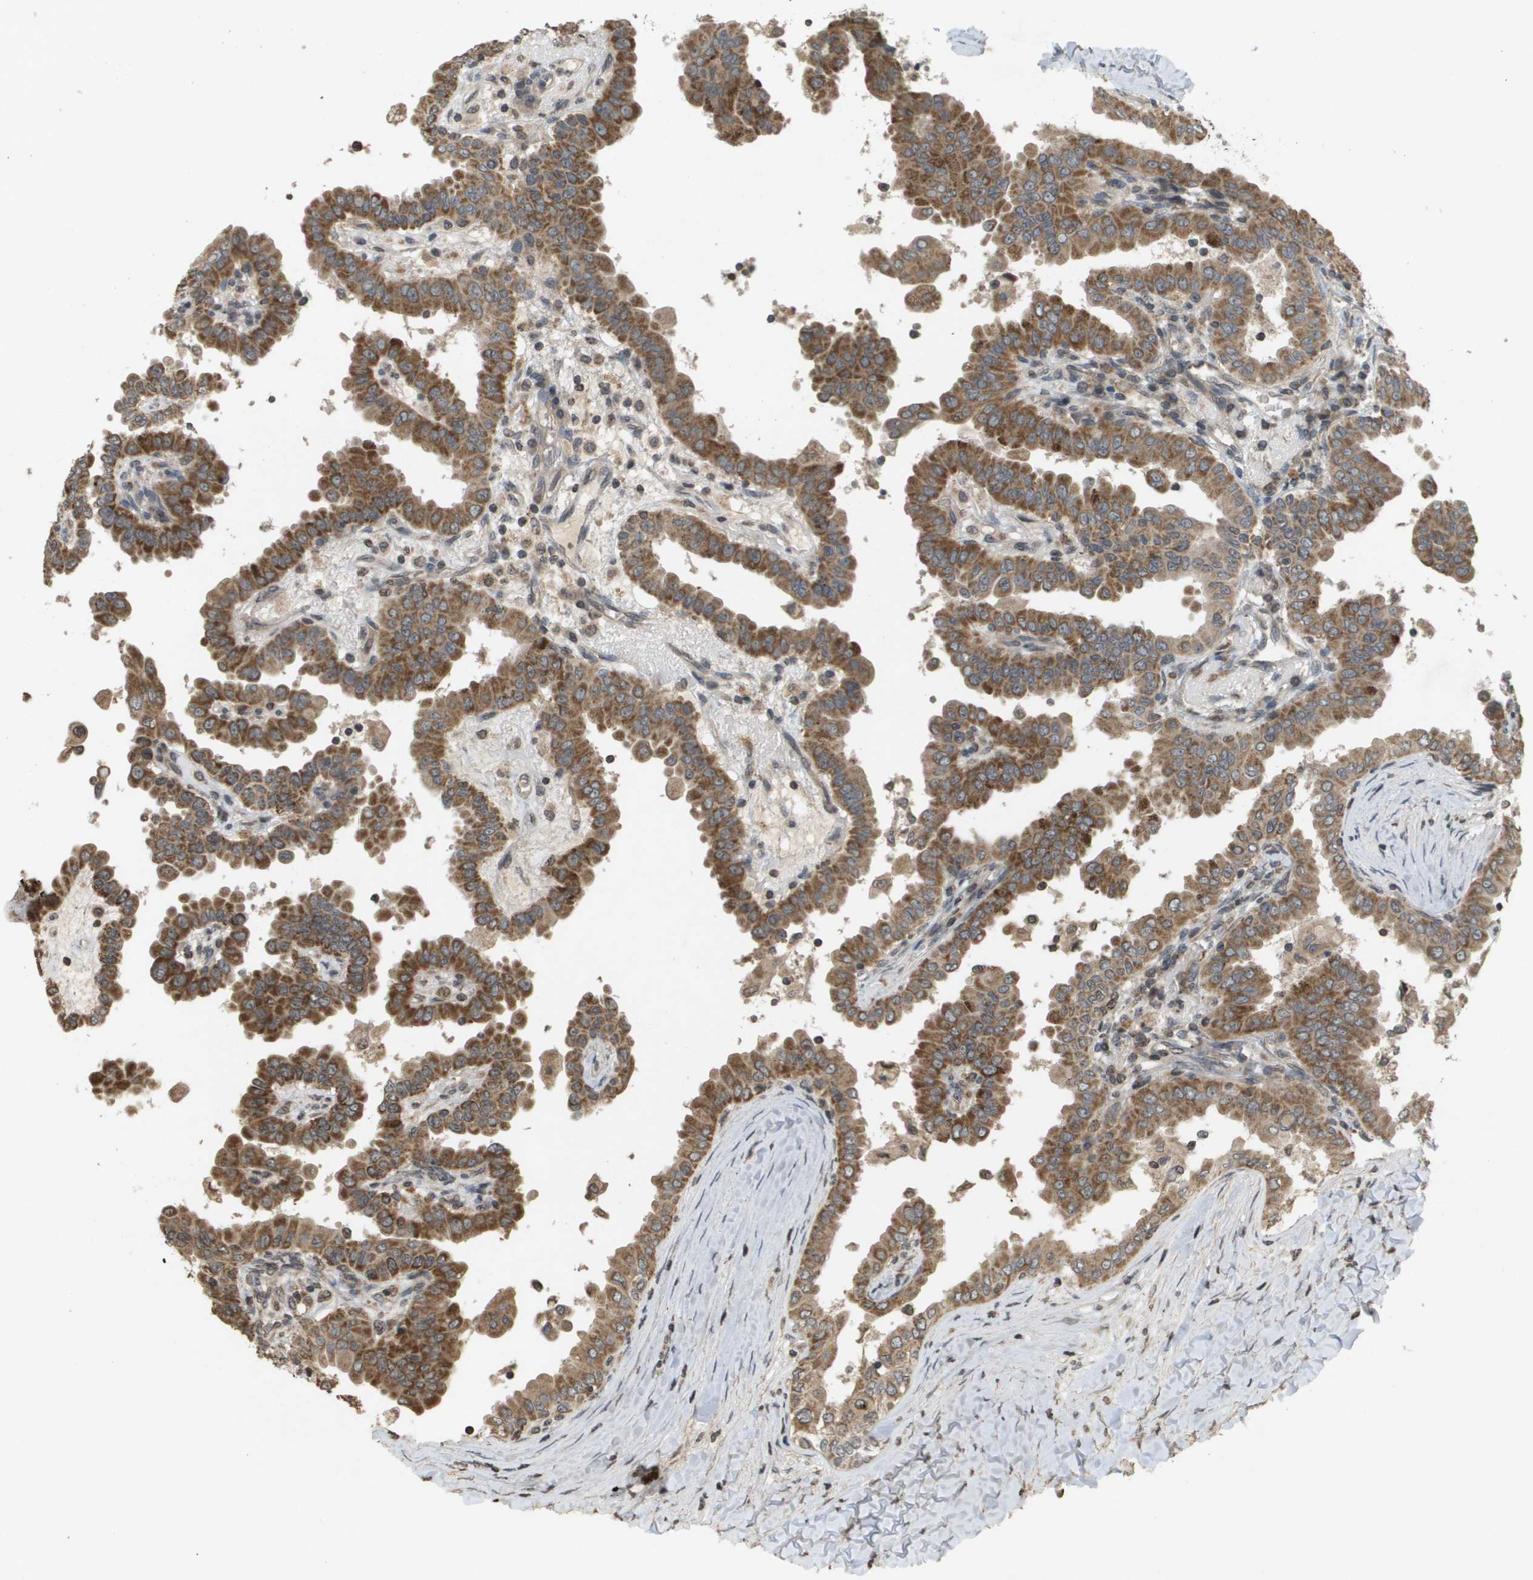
{"staining": {"intensity": "moderate", "quantity": ">75%", "location": "cytoplasmic/membranous"}, "tissue": "thyroid cancer", "cell_type": "Tumor cells", "image_type": "cancer", "snomed": [{"axis": "morphology", "description": "Papillary adenocarcinoma, NOS"}, {"axis": "topography", "description": "Thyroid gland"}], "caption": "Thyroid cancer (papillary adenocarcinoma) stained with immunohistochemistry displays moderate cytoplasmic/membranous staining in about >75% of tumor cells. Using DAB (3,3'-diaminobenzidine) (brown) and hematoxylin (blue) stains, captured at high magnification using brightfield microscopy.", "gene": "RAB21", "patient": {"sex": "male", "age": 33}}